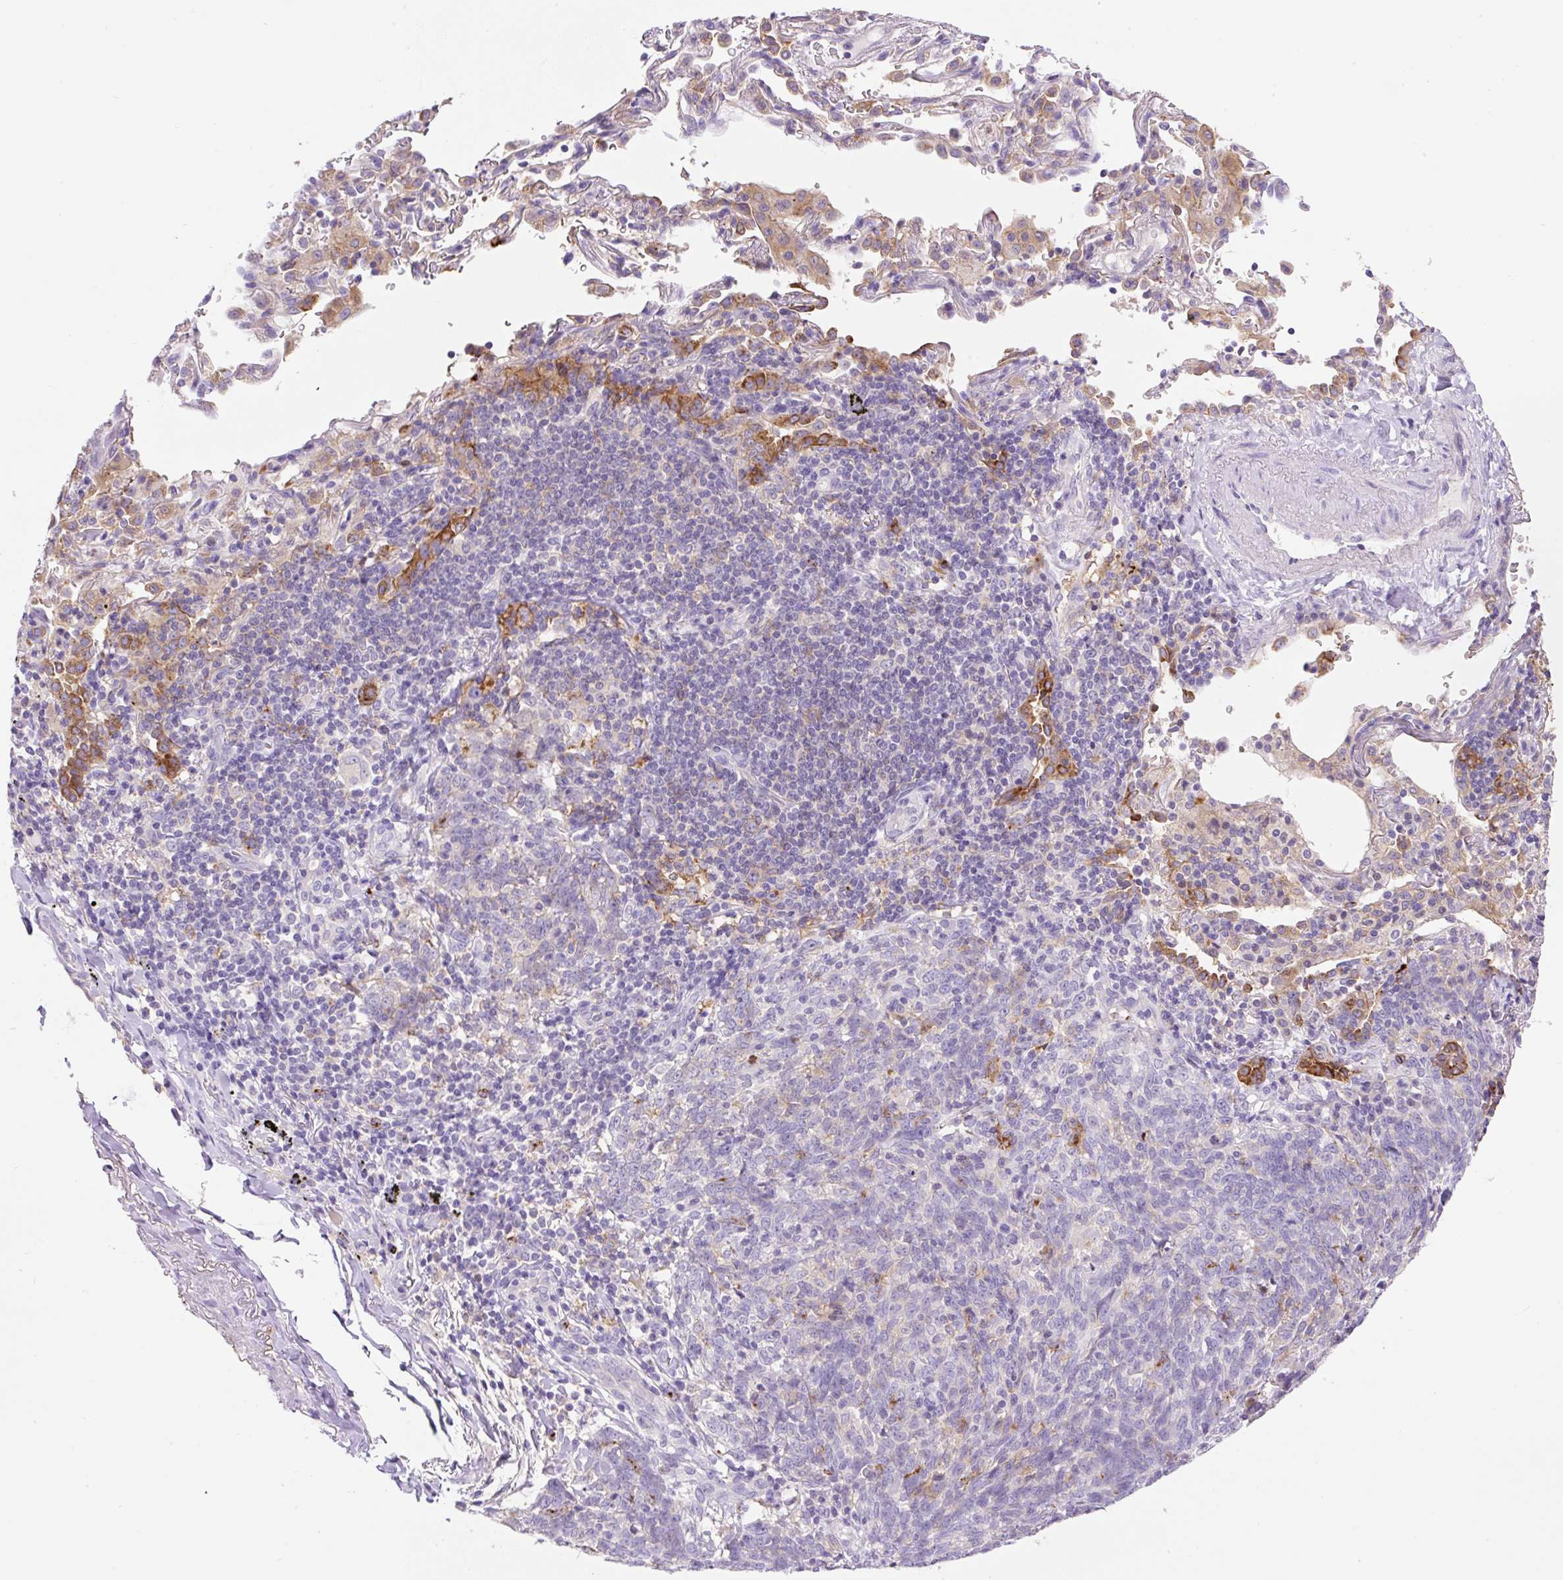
{"staining": {"intensity": "negative", "quantity": "none", "location": "none"}, "tissue": "lung cancer", "cell_type": "Tumor cells", "image_type": "cancer", "snomed": [{"axis": "morphology", "description": "Squamous cell carcinoma, NOS"}, {"axis": "topography", "description": "Lung"}], "caption": "Micrograph shows no protein staining in tumor cells of lung cancer tissue.", "gene": "TDRD15", "patient": {"sex": "female", "age": 72}}